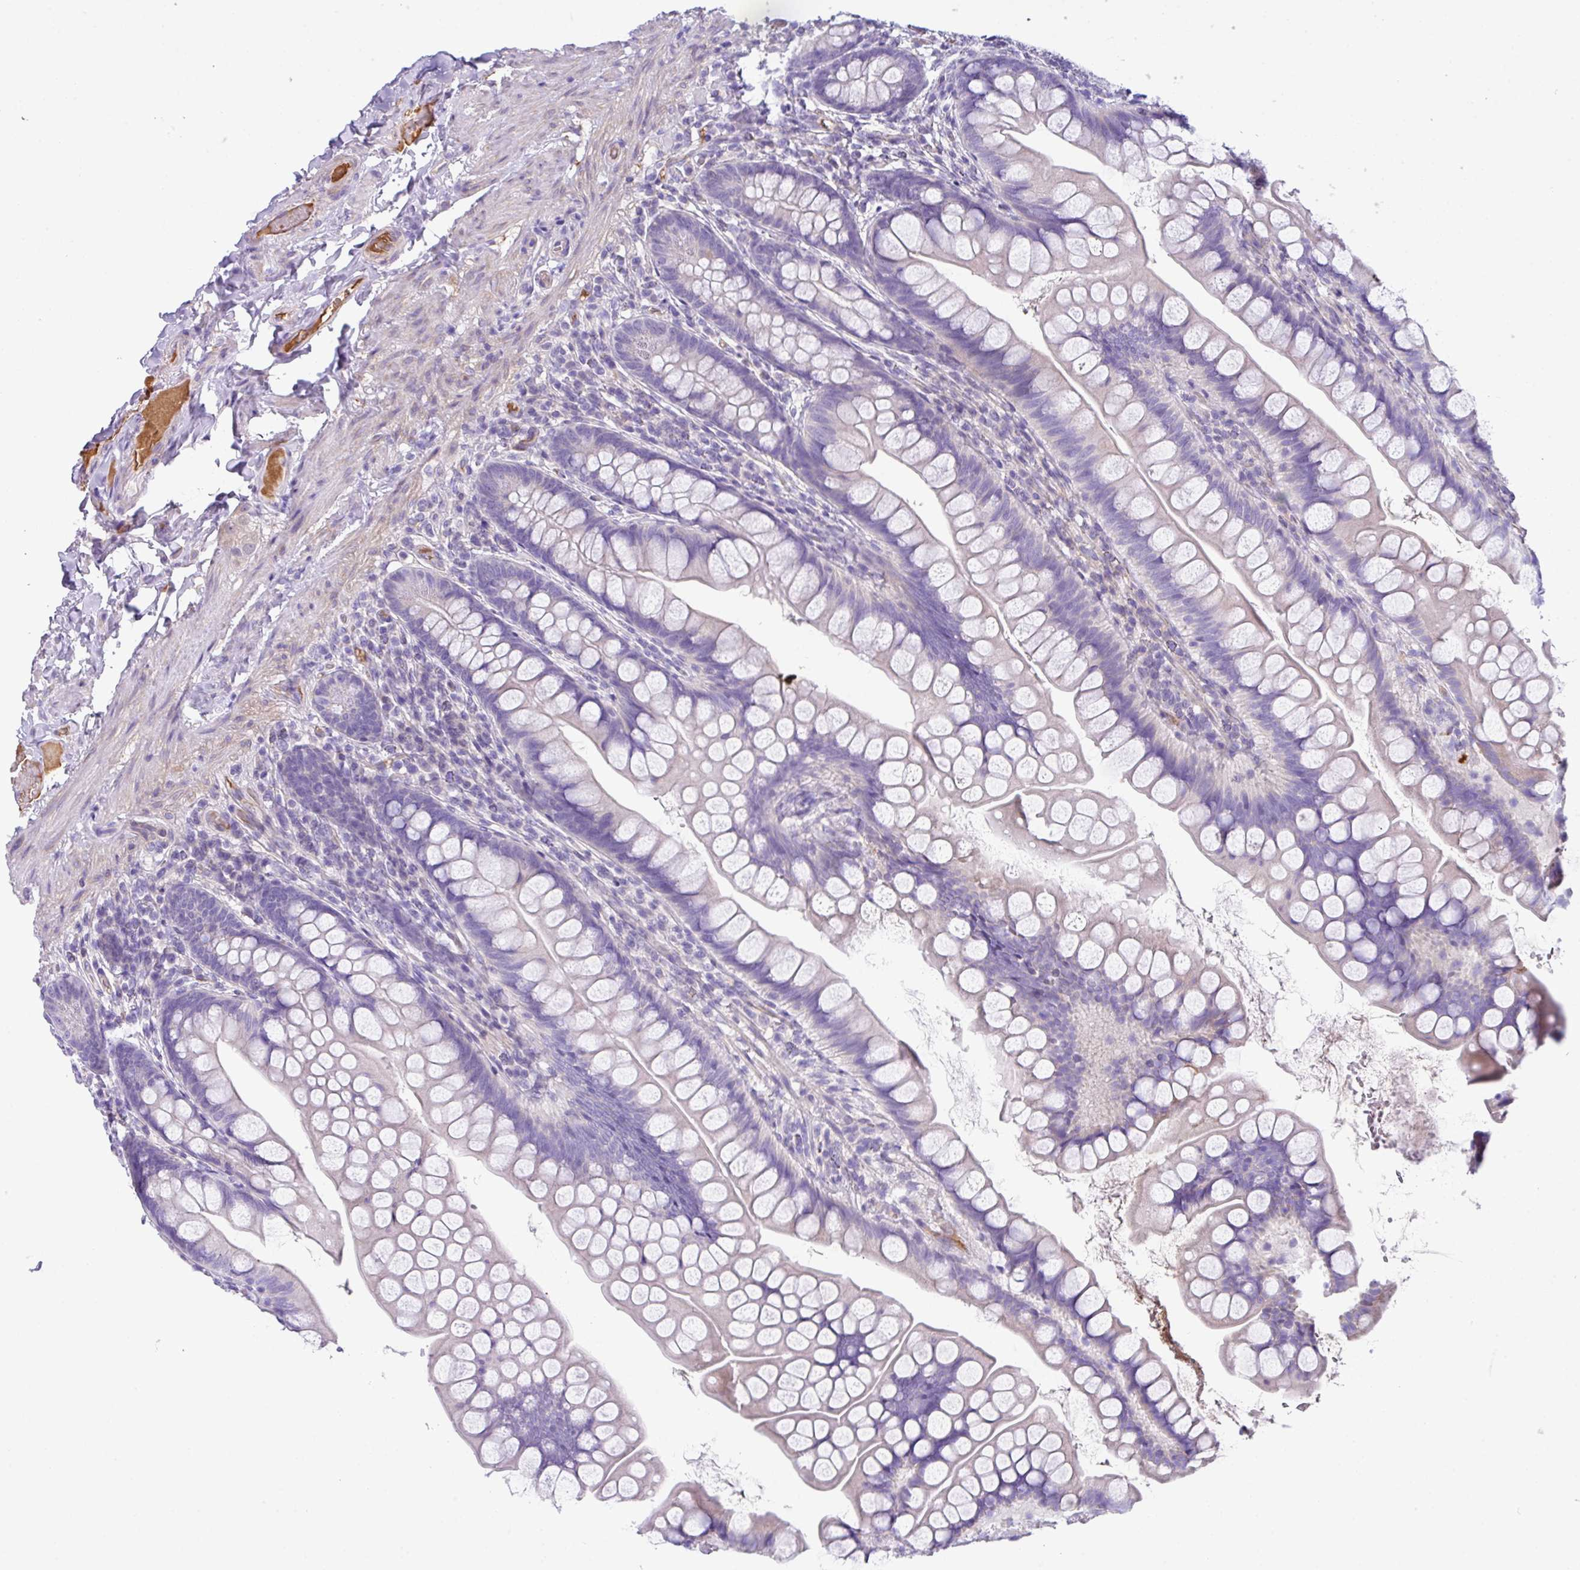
{"staining": {"intensity": "negative", "quantity": "none", "location": "none"}, "tissue": "small intestine", "cell_type": "Glandular cells", "image_type": "normal", "snomed": [{"axis": "morphology", "description": "Normal tissue, NOS"}, {"axis": "topography", "description": "Small intestine"}], "caption": "Glandular cells show no significant positivity in benign small intestine. (Stains: DAB (3,3'-diaminobenzidine) immunohistochemistry with hematoxylin counter stain, Microscopy: brightfield microscopy at high magnification).", "gene": "DNAL1", "patient": {"sex": "male", "age": 70}}